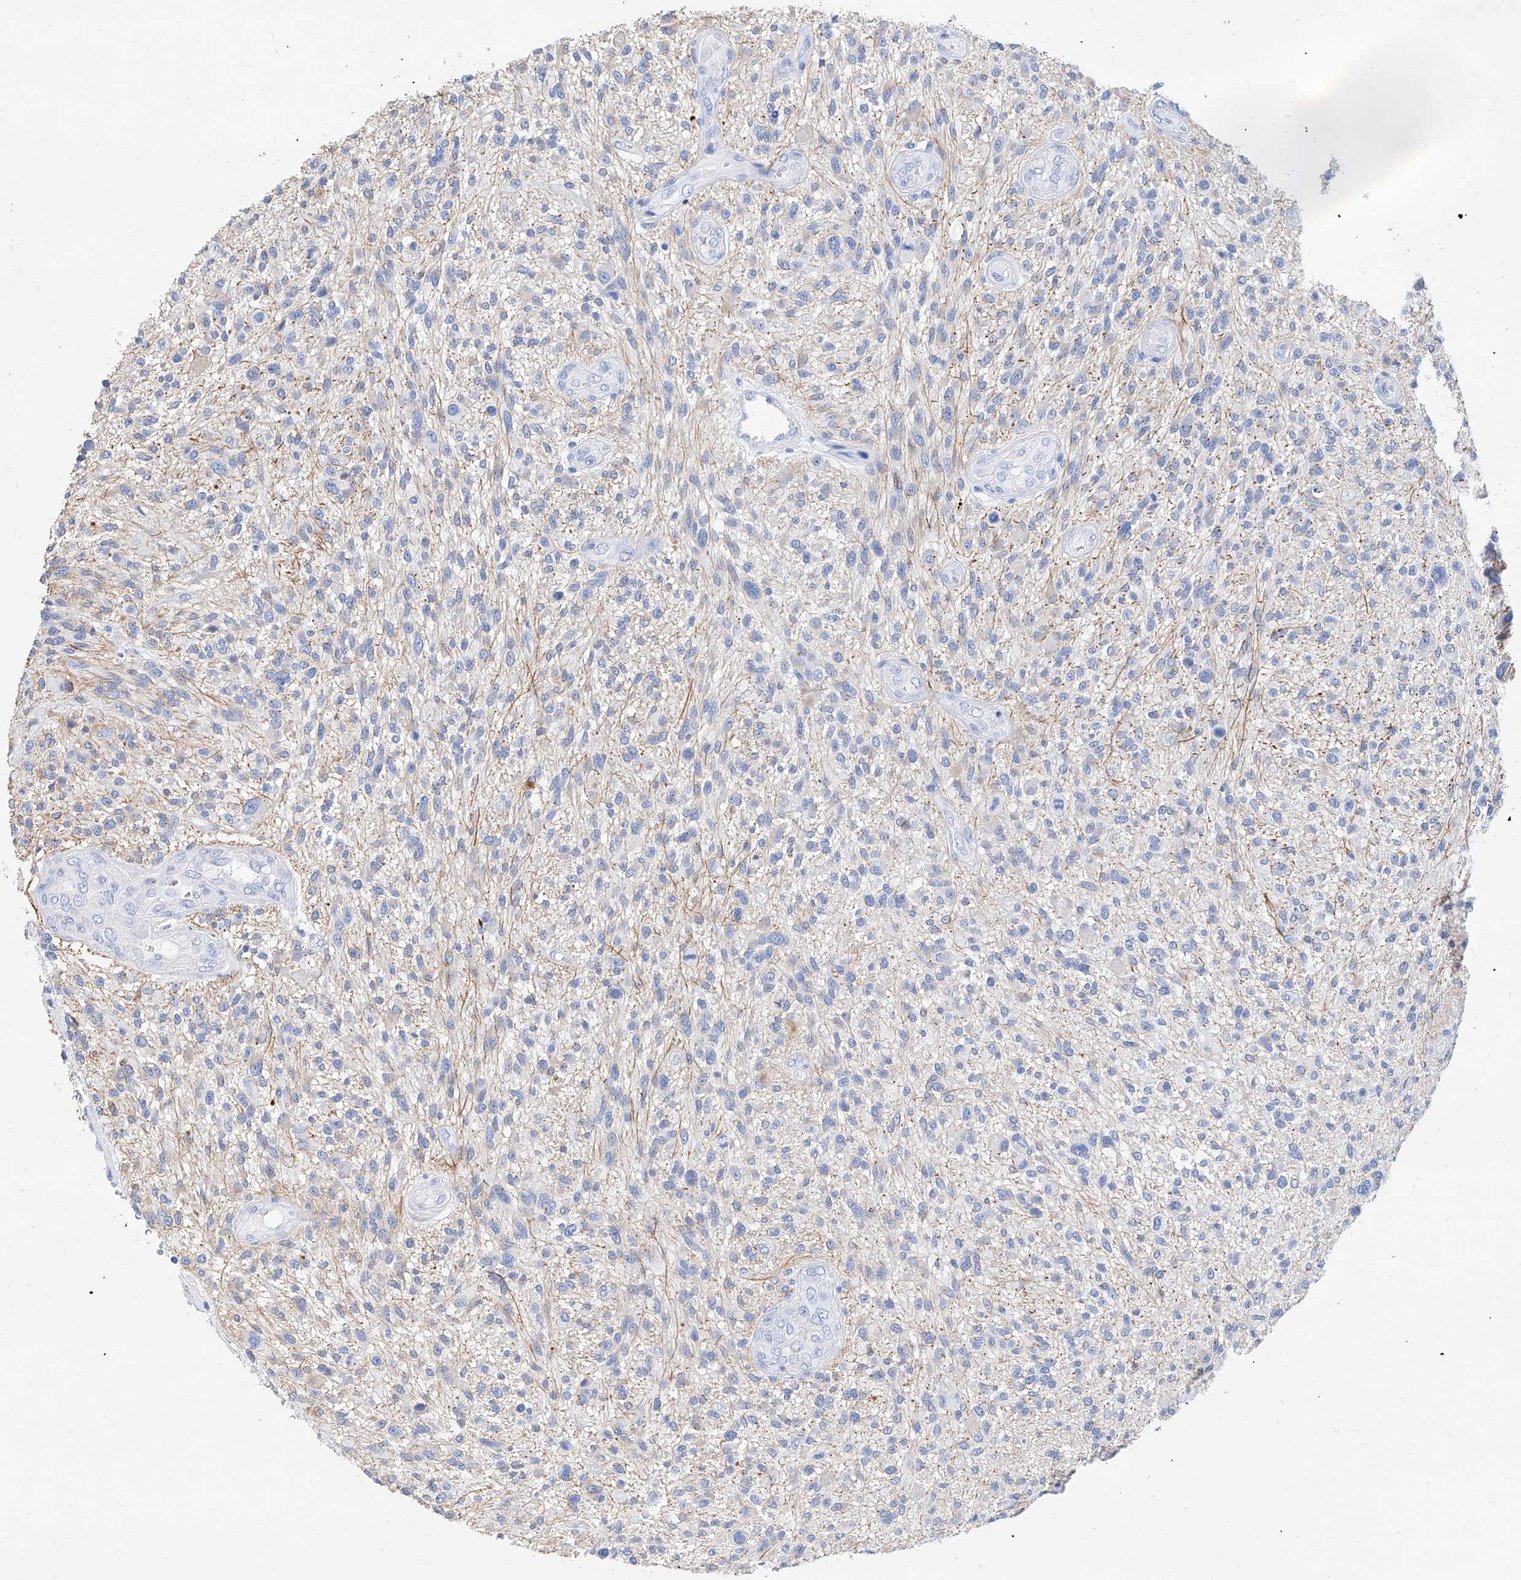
{"staining": {"intensity": "negative", "quantity": "none", "location": "none"}, "tissue": "glioma", "cell_type": "Tumor cells", "image_type": "cancer", "snomed": [{"axis": "morphology", "description": "Glioma, malignant, High grade"}, {"axis": "topography", "description": "Brain"}], "caption": "Photomicrograph shows no significant protein expression in tumor cells of glioma.", "gene": "SLC25A29", "patient": {"sex": "male", "age": 47}}